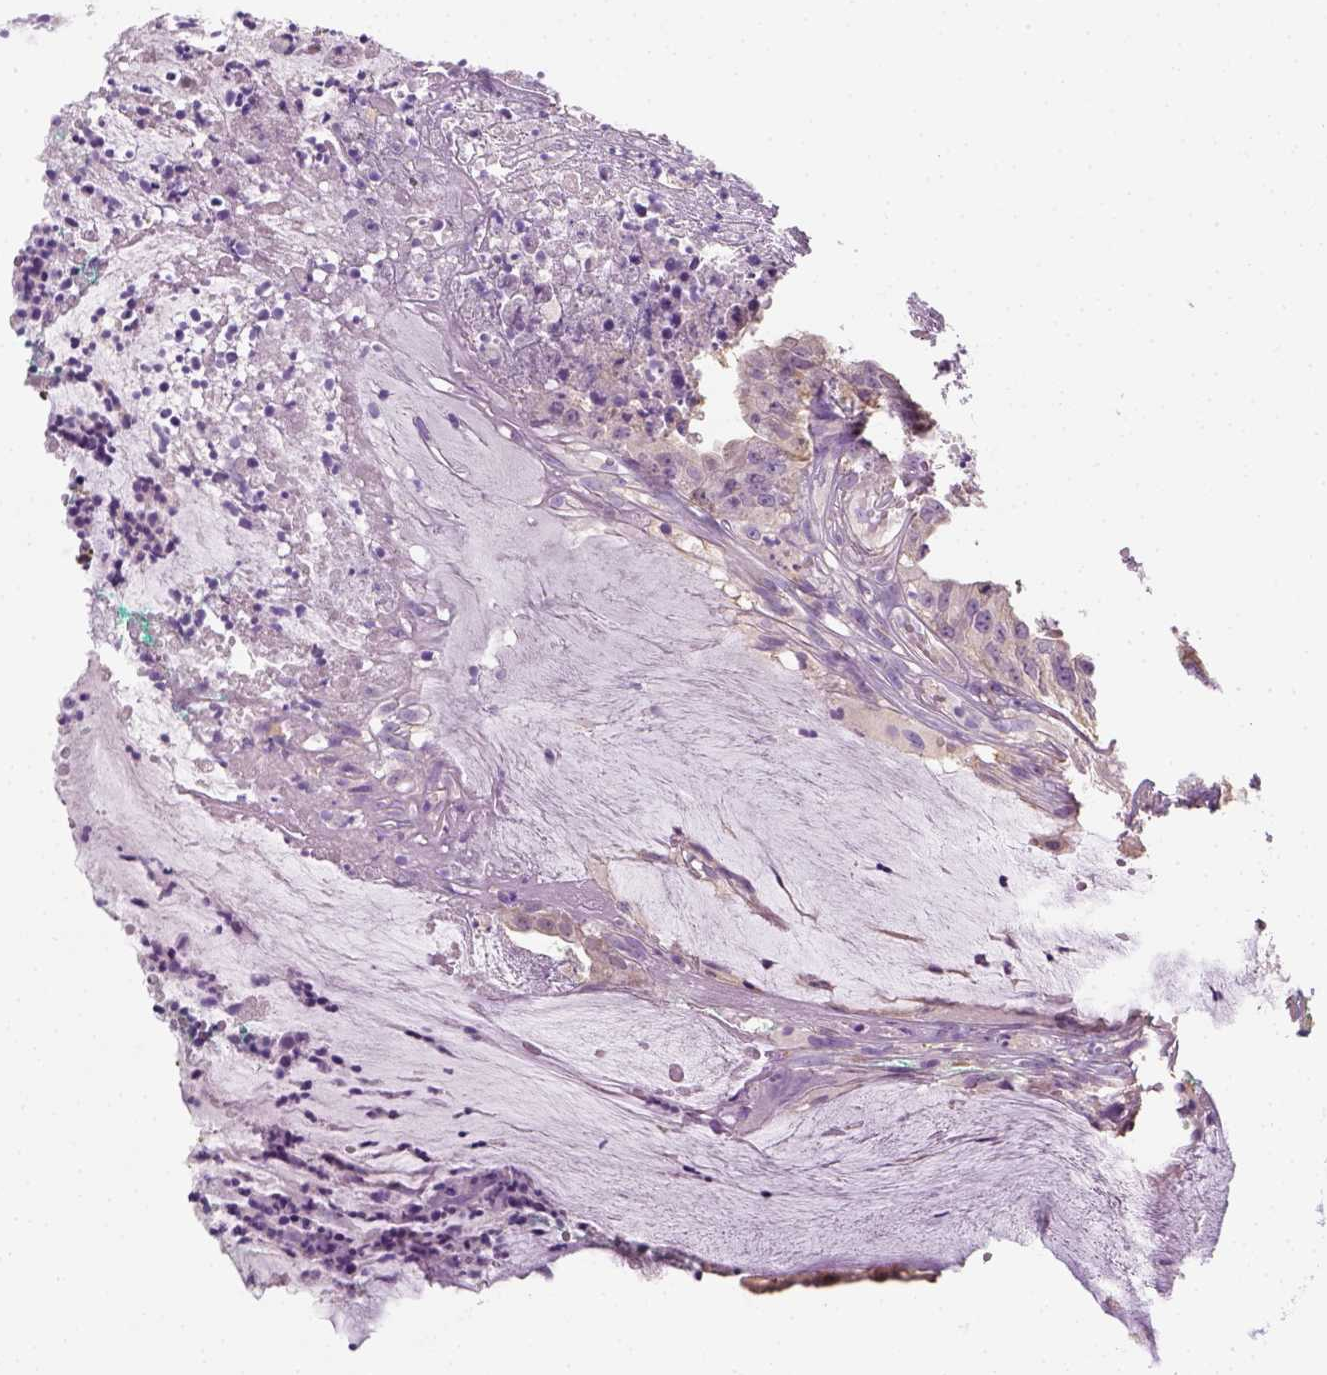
{"staining": {"intensity": "negative", "quantity": "none", "location": "none"}, "tissue": "colorectal cancer", "cell_type": "Tumor cells", "image_type": "cancer", "snomed": [{"axis": "morphology", "description": "Adenocarcinoma, NOS"}, {"axis": "topography", "description": "Colon"}], "caption": "Immunohistochemical staining of human colorectal cancer shows no significant expression in tumor cells. (IHC, brightfield microscopy, high magnification).", "gene": "EPHB1", "patient": {"sex": "female", "age": 78}}